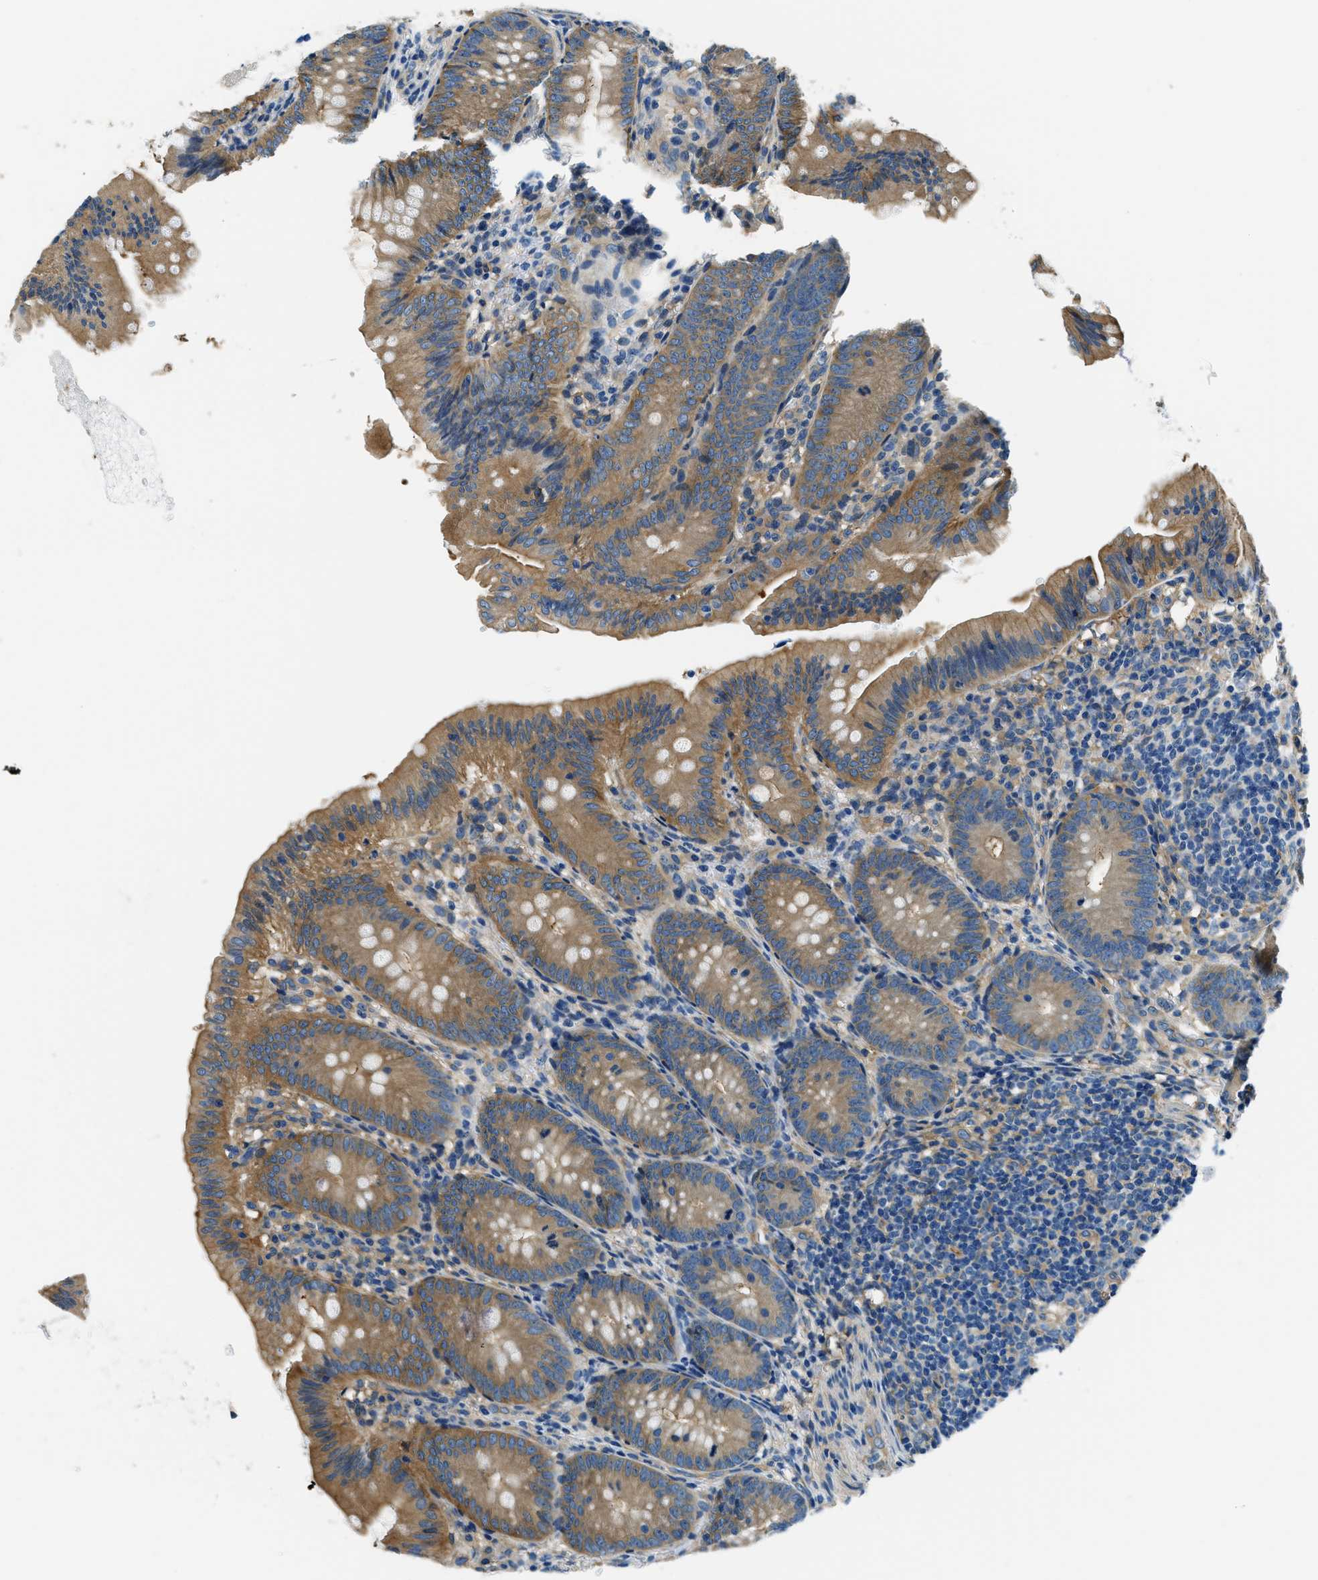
{"staining": {"intensity": "moderate", "quantity": "25%-75%", "location": "cytoplasmic/membranous"}, "tissue": "appendix", "cell_type": "Glandular cells", "image_type": "normal", "snomed": [{"axis": "morphology", "description": "Normal tissue, NOS"}, {"axis": "topography", "description": "Appendix"}], "caption": "Protein expression analysis of normal human appendix reveals moderate cytoplasmic/membranous positivity in approximately 25%-75% of glandular cells. Nuclei are stained in blue.", "gene": "TWF1", "patient": {"sex": "male", "age": 1}}